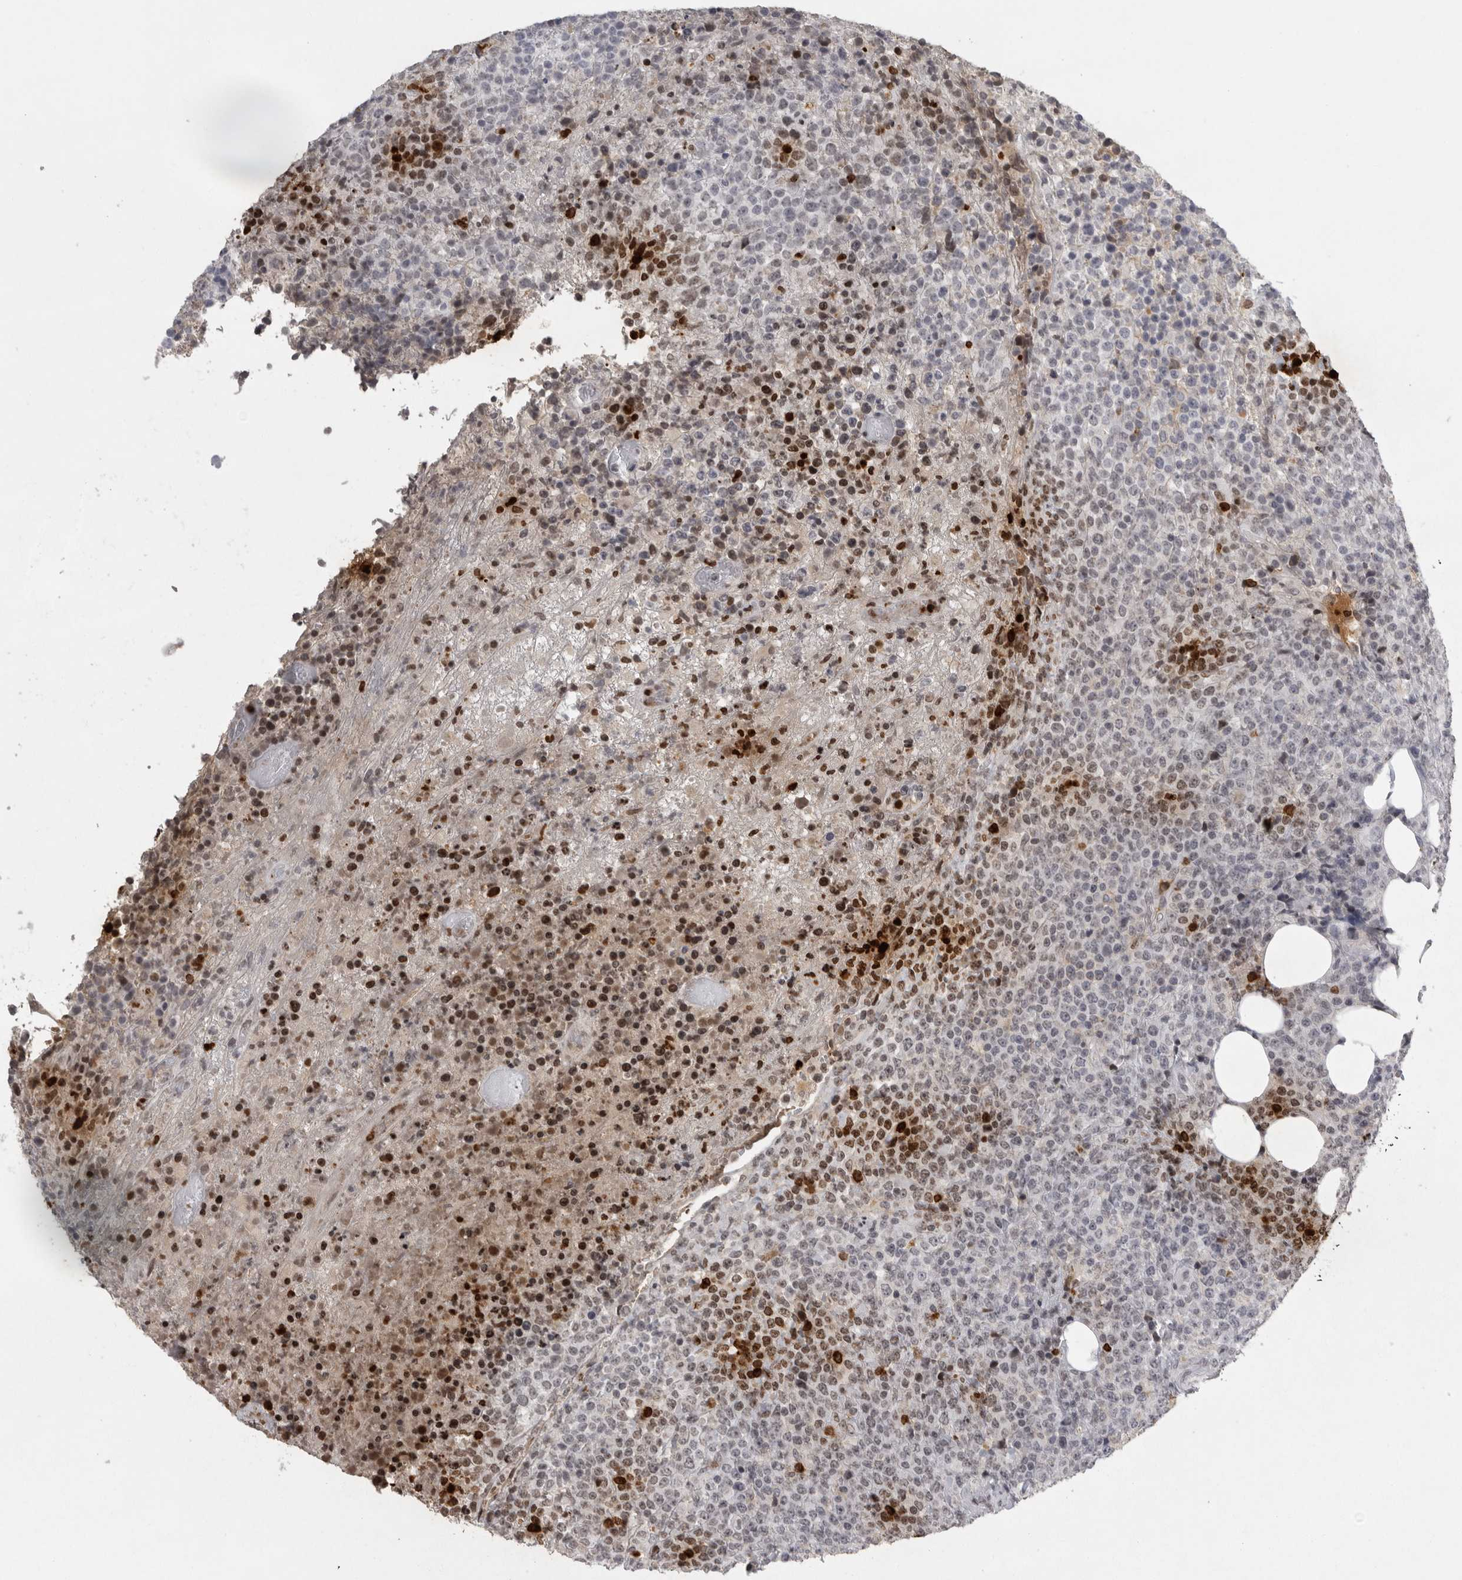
{"staining": {"intensity": "strong", "quantity": "<25%", "location": "cytoplasmic/membranous,nuclear"}, "tissue": "lymphoma", "cell_type": "Tumor cells", "image_type": "cancer", "snomed": [{"axis": "morphology", "description": "Malignant lymphoma, non-Hodgkin's type, High grade"}, {"axis": "topography", "description": "Lymph node"}], "caption": "Strong cytoplasmic/membranous and nuclear protein expression is appreciated in about <25% of tumor cells in malignant lymphoma, non-Hodgkin's type (high-grade).", "gene": "GNLY", "patient": {"sex": "male", "age": 13}}